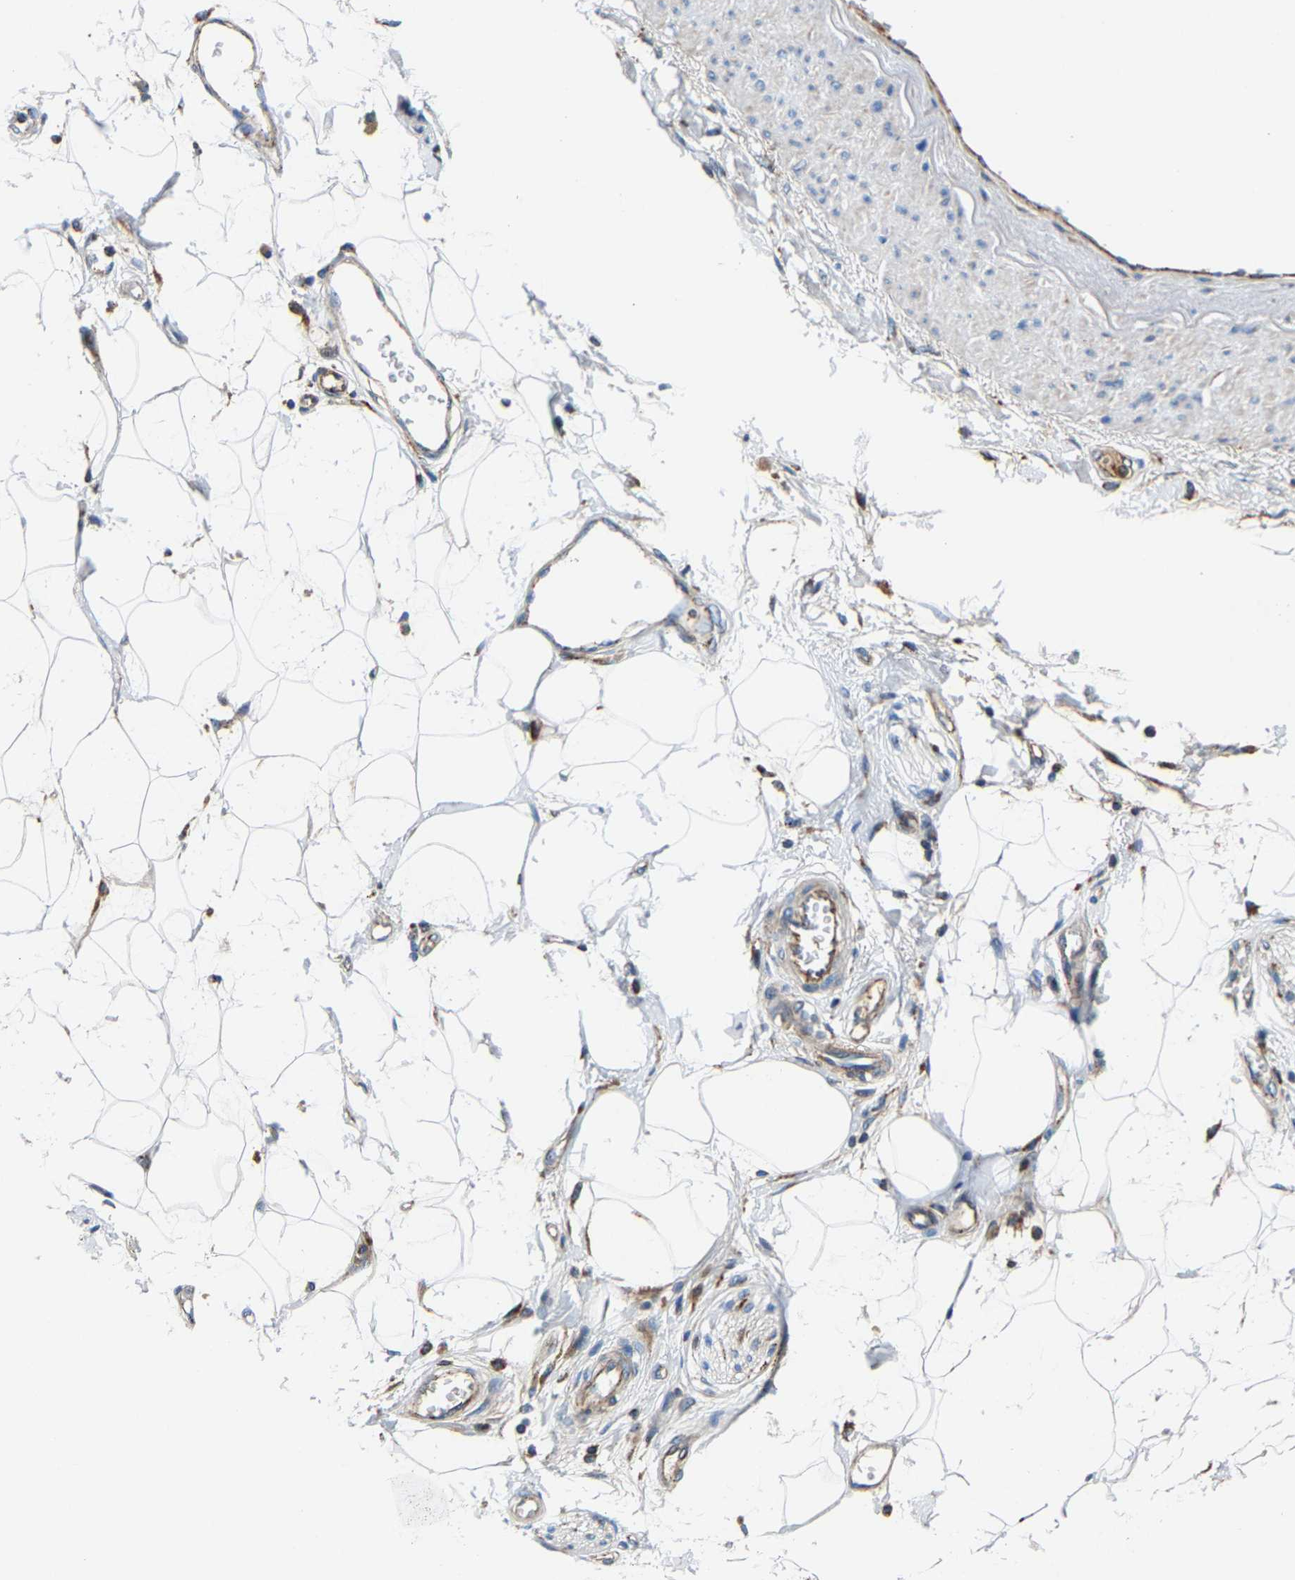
{"staining": {"intensity": "negative", "quantity": "none", "location": "none"}, "tissue": "adipose tissue", "cell_type": "Adipocytes", "image_type": "normal", "snomed": [{"axis": "morphology", "description": "Normal tissue, NOS"}, {"axis": "morphology", "description": "Adenocarcinoma, NOS"}, {"axis": "topography", "description": "Duodenum"}, {"axis": "topography", "description": "Peripheral nerve tissue"}], "caption": "IHC micrograph of benign adipose tissue: adipose tissue stained with DAB (3,3'-diaminobenzidine) exhibits no significant protein staining in adipocytes.", "gene": "DPP7", "patient": {"sex": "female", "age": 60}}